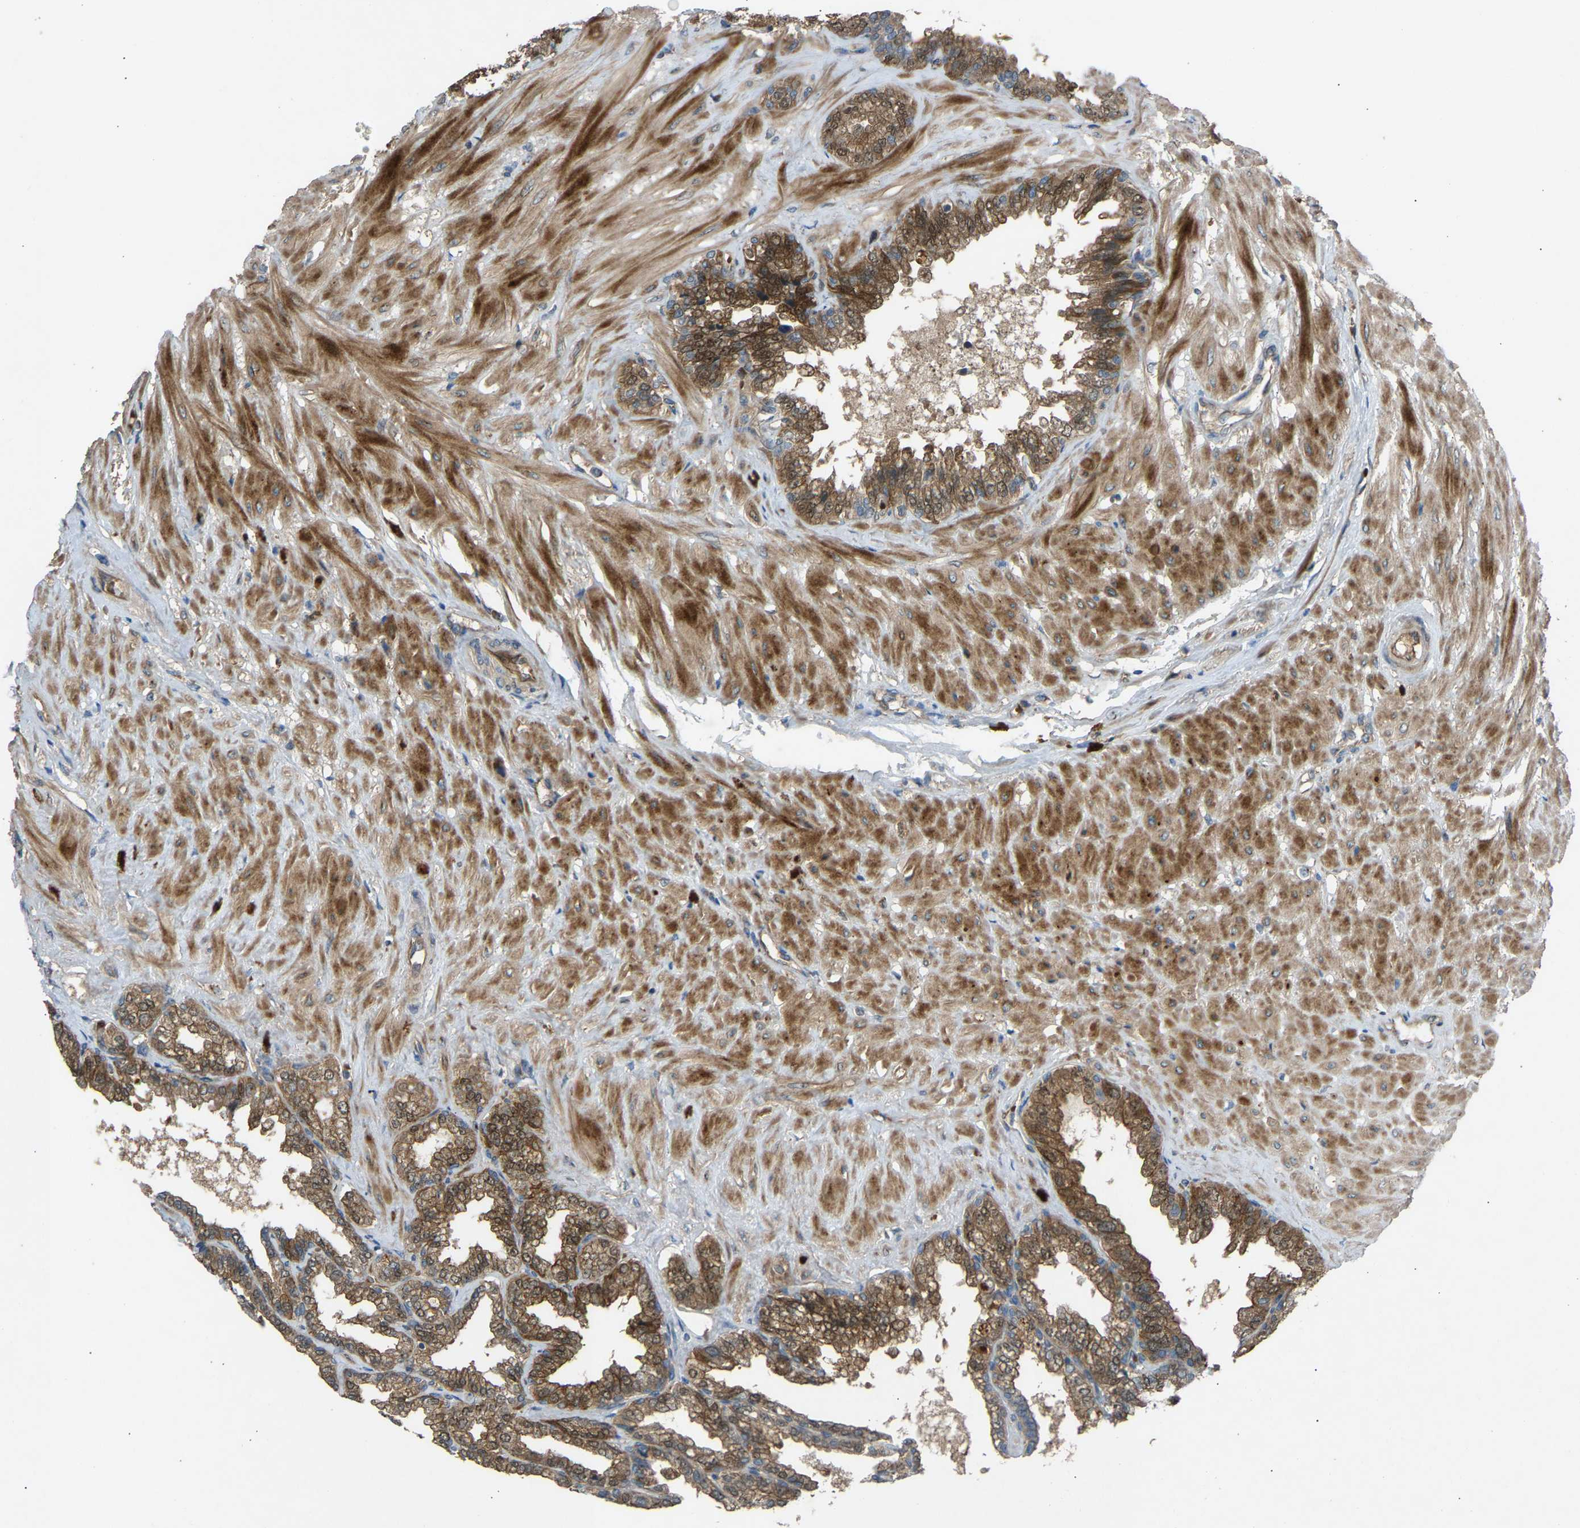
{"staining": {"intensity": "moderate", "quantity": ">75%", "location": "cytoplasmic/membranous,nuclear"}, "tissue": "seminal vesicle", "cell_type": "Glandular cells", "image_type": "normal", "snomed": [{"axis": "morphology", "description": "Normal tissue, NOS"}, {"axis": "topography", "description": "Seminal veicle"}], "caption": "This is an image of immunohistochemistry staining of unremarkable seminal vesicle, which shows moderate expression in the cytoplasmic/membranous,nuclear of glandular cells.", "gene": "GAS2L1", "patient": {"sex": "male", "age": 46}}